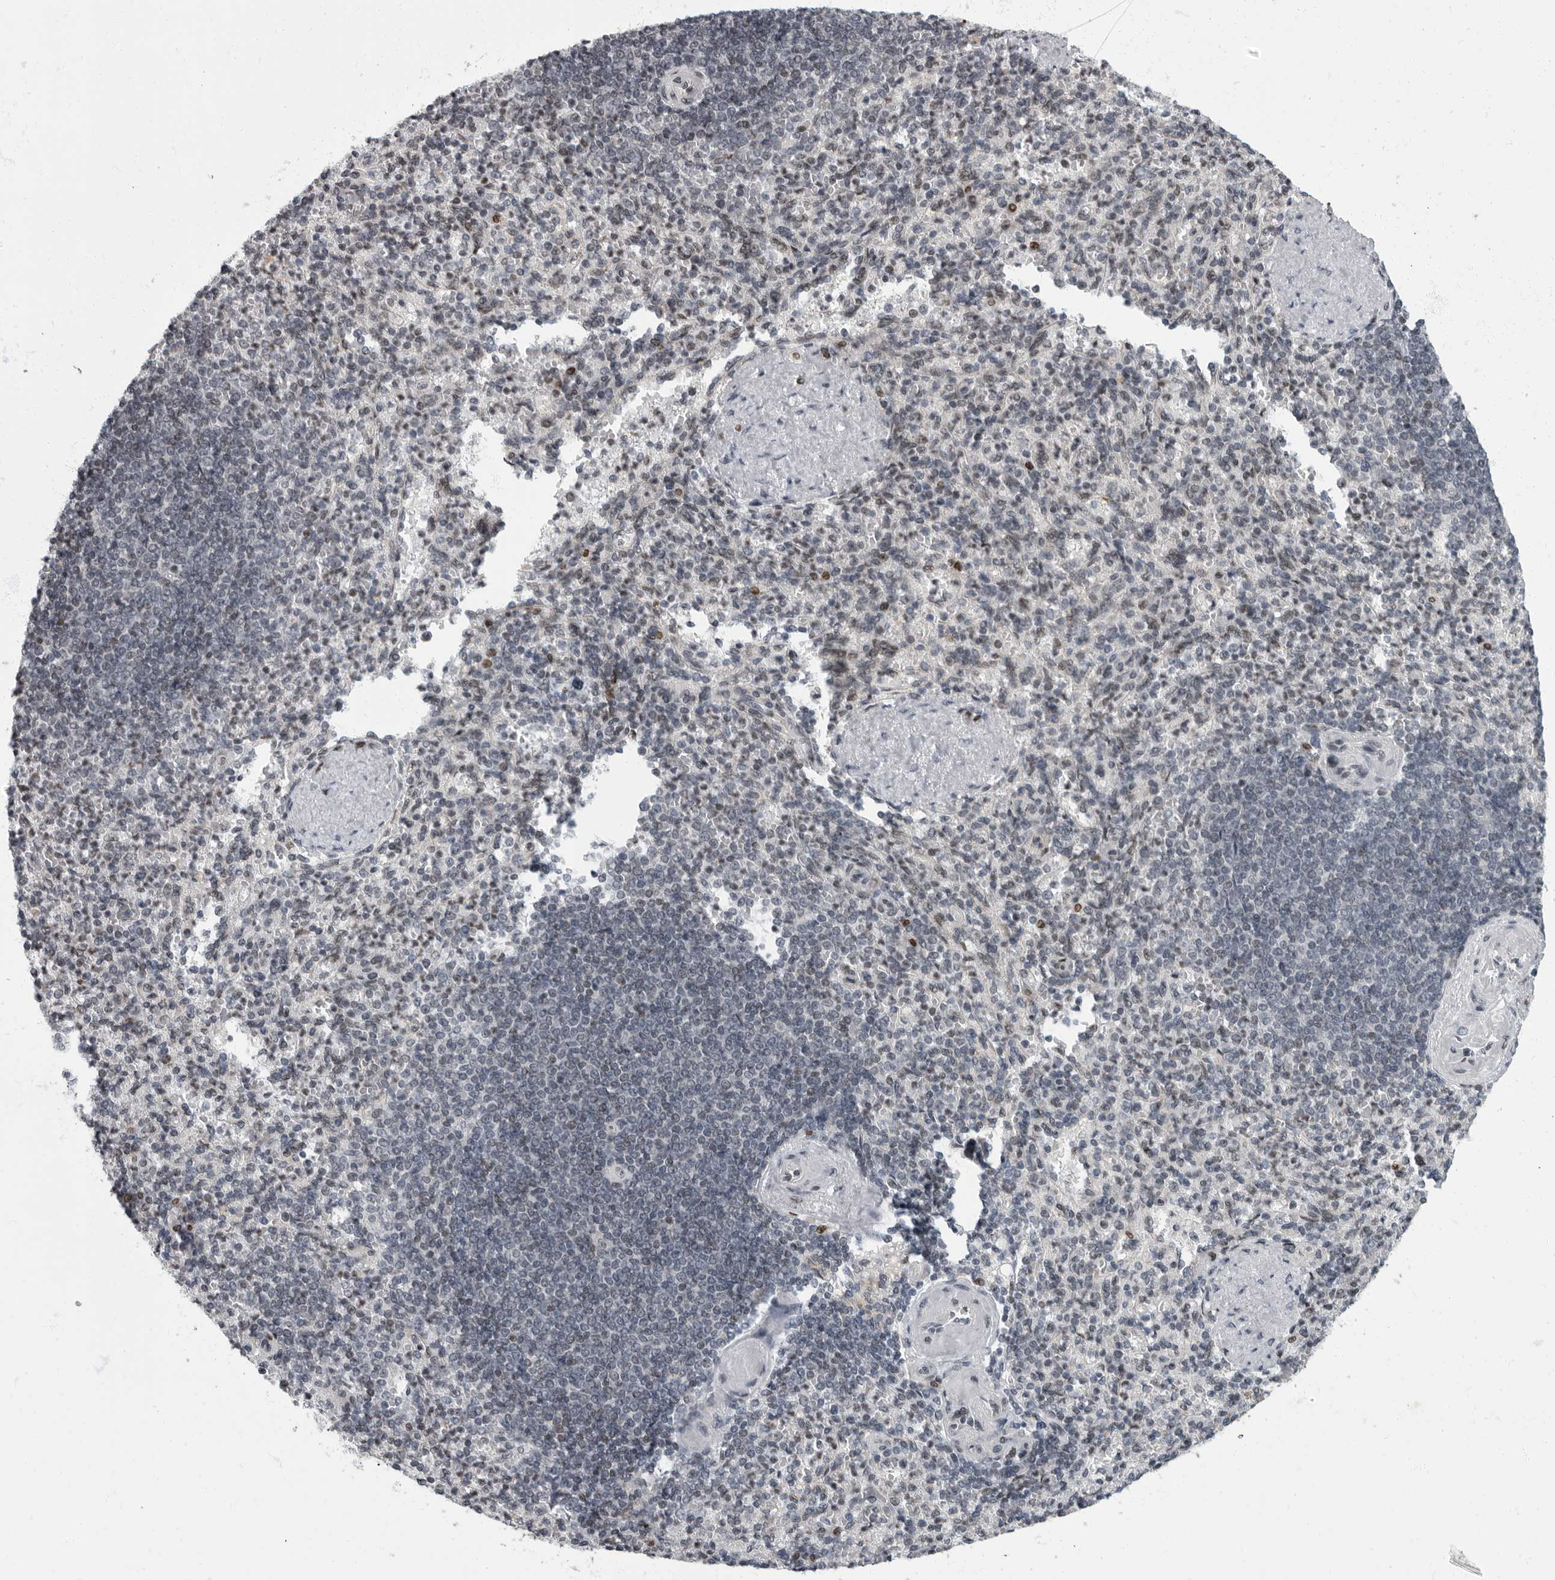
{"staining": {"intensity": "moderate", "quantity": "<25%", "location": "nuclear"}, "tissue": "spleen", "cell_type": "Cells in red pulp", "image_type": "normal", "snomed": [{"axis": "morphology", "description": "Normal tissue, NOS"}, {"axis": "topography", "description": "Spleen"}], "caption": "Brown immunohistochemical staining in normal human spleen exhibits moderate nuclear expression in approximately <25% of cells in red pulp. Ihc stains the protein in brown and the nuclei are stained blue.", "gene": "EVI5", "patient": {"sex": "female", "age": 74}}